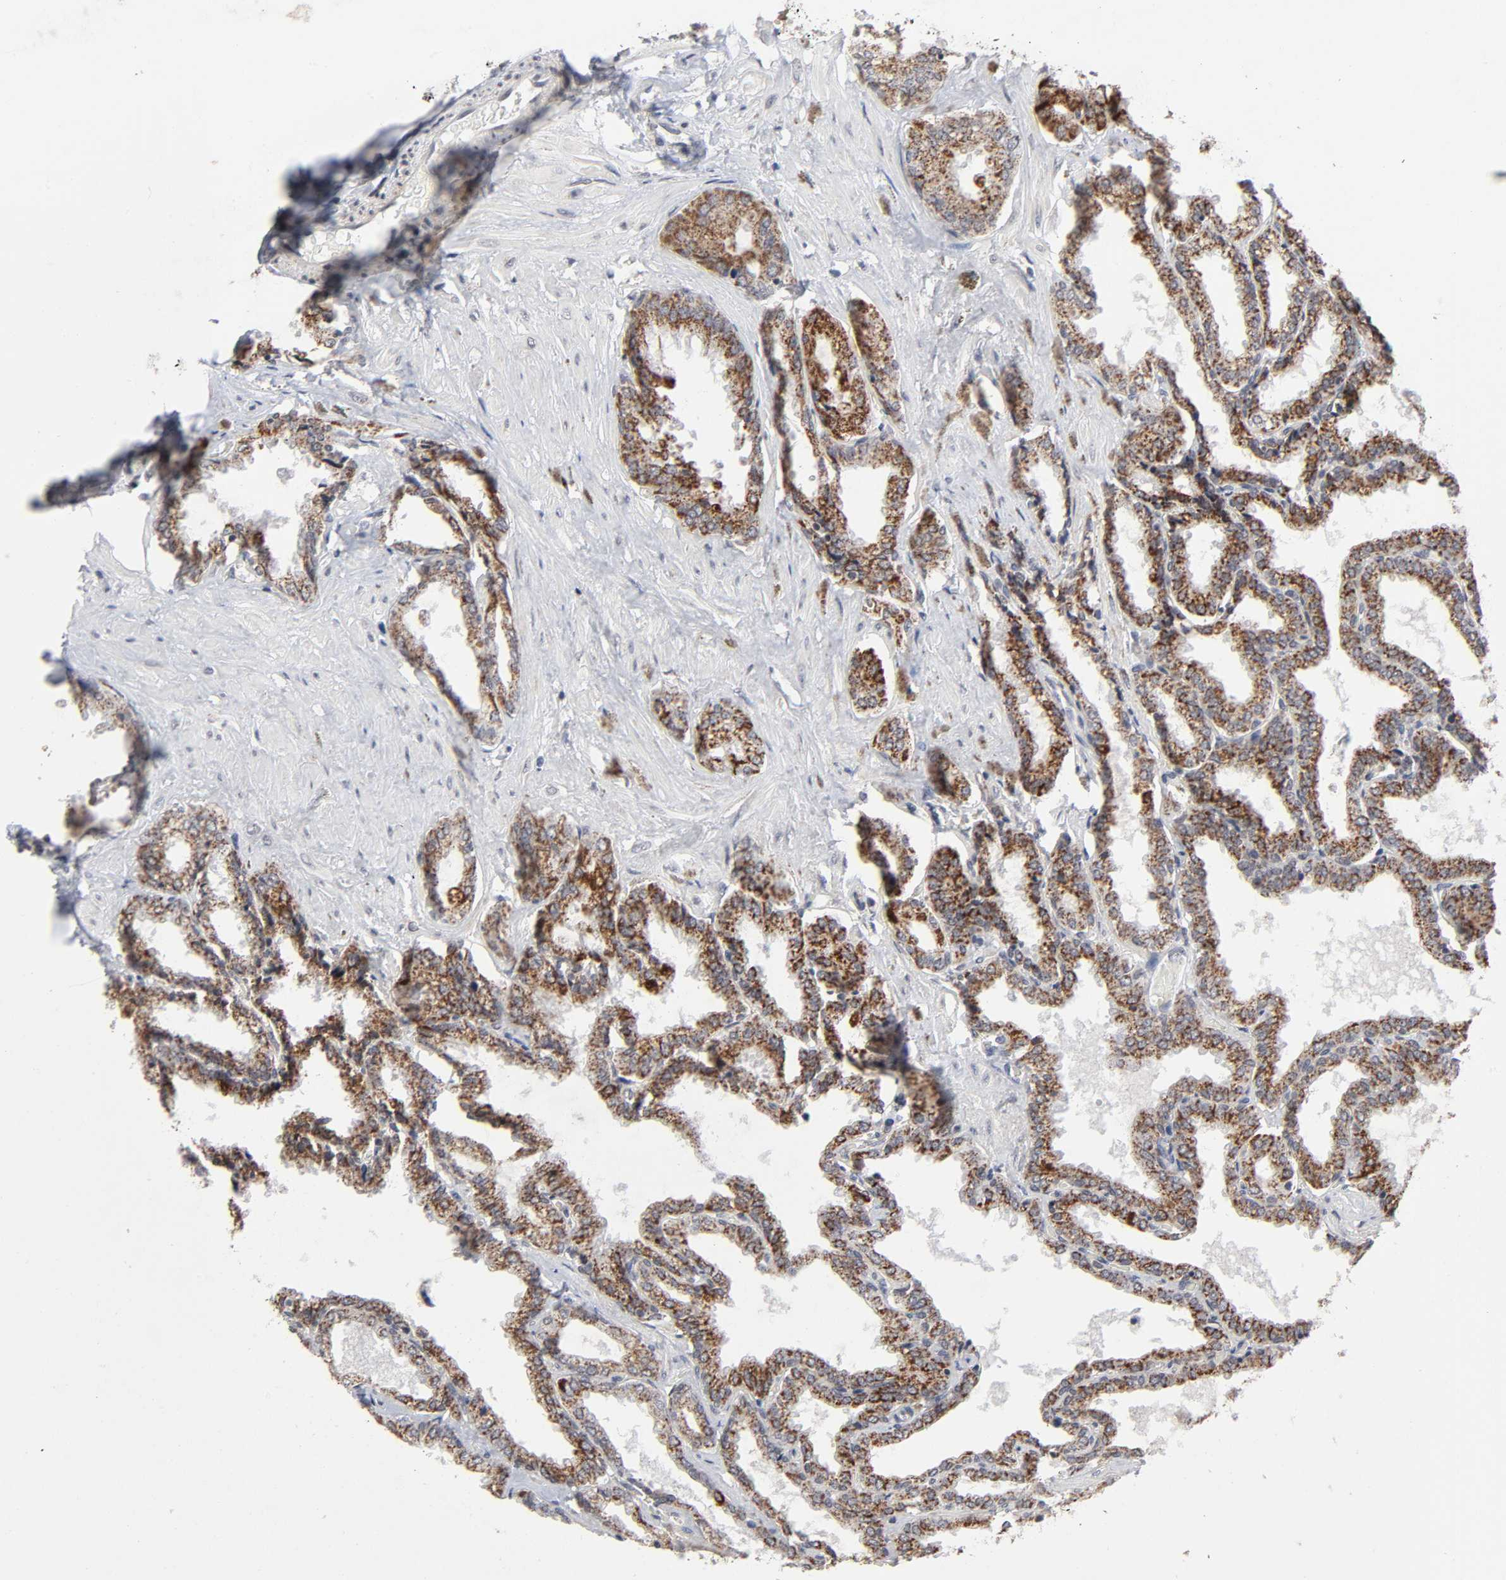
{"staining": {"intensity": "strong", "quantity": ">75%", "location": "cytoplasmic/membranous"}, "tissue": "seminal vesicle", "cell_type": "Glandular cells", "image_type": "normal", "snomed": [{"axis": "morphology", "description": "Normal tissue, NOS"}, {"axis": "topography", "description": "Seminal veicle"}], "caption": "DAB immunohistochemical staining of benign human seminal vesicle shows strong cytoplasmic/membranous protein positivity in approximately >75% of glandular cells.", "gene": "AUH", "patient": {"sex": "male", "age": 46}}